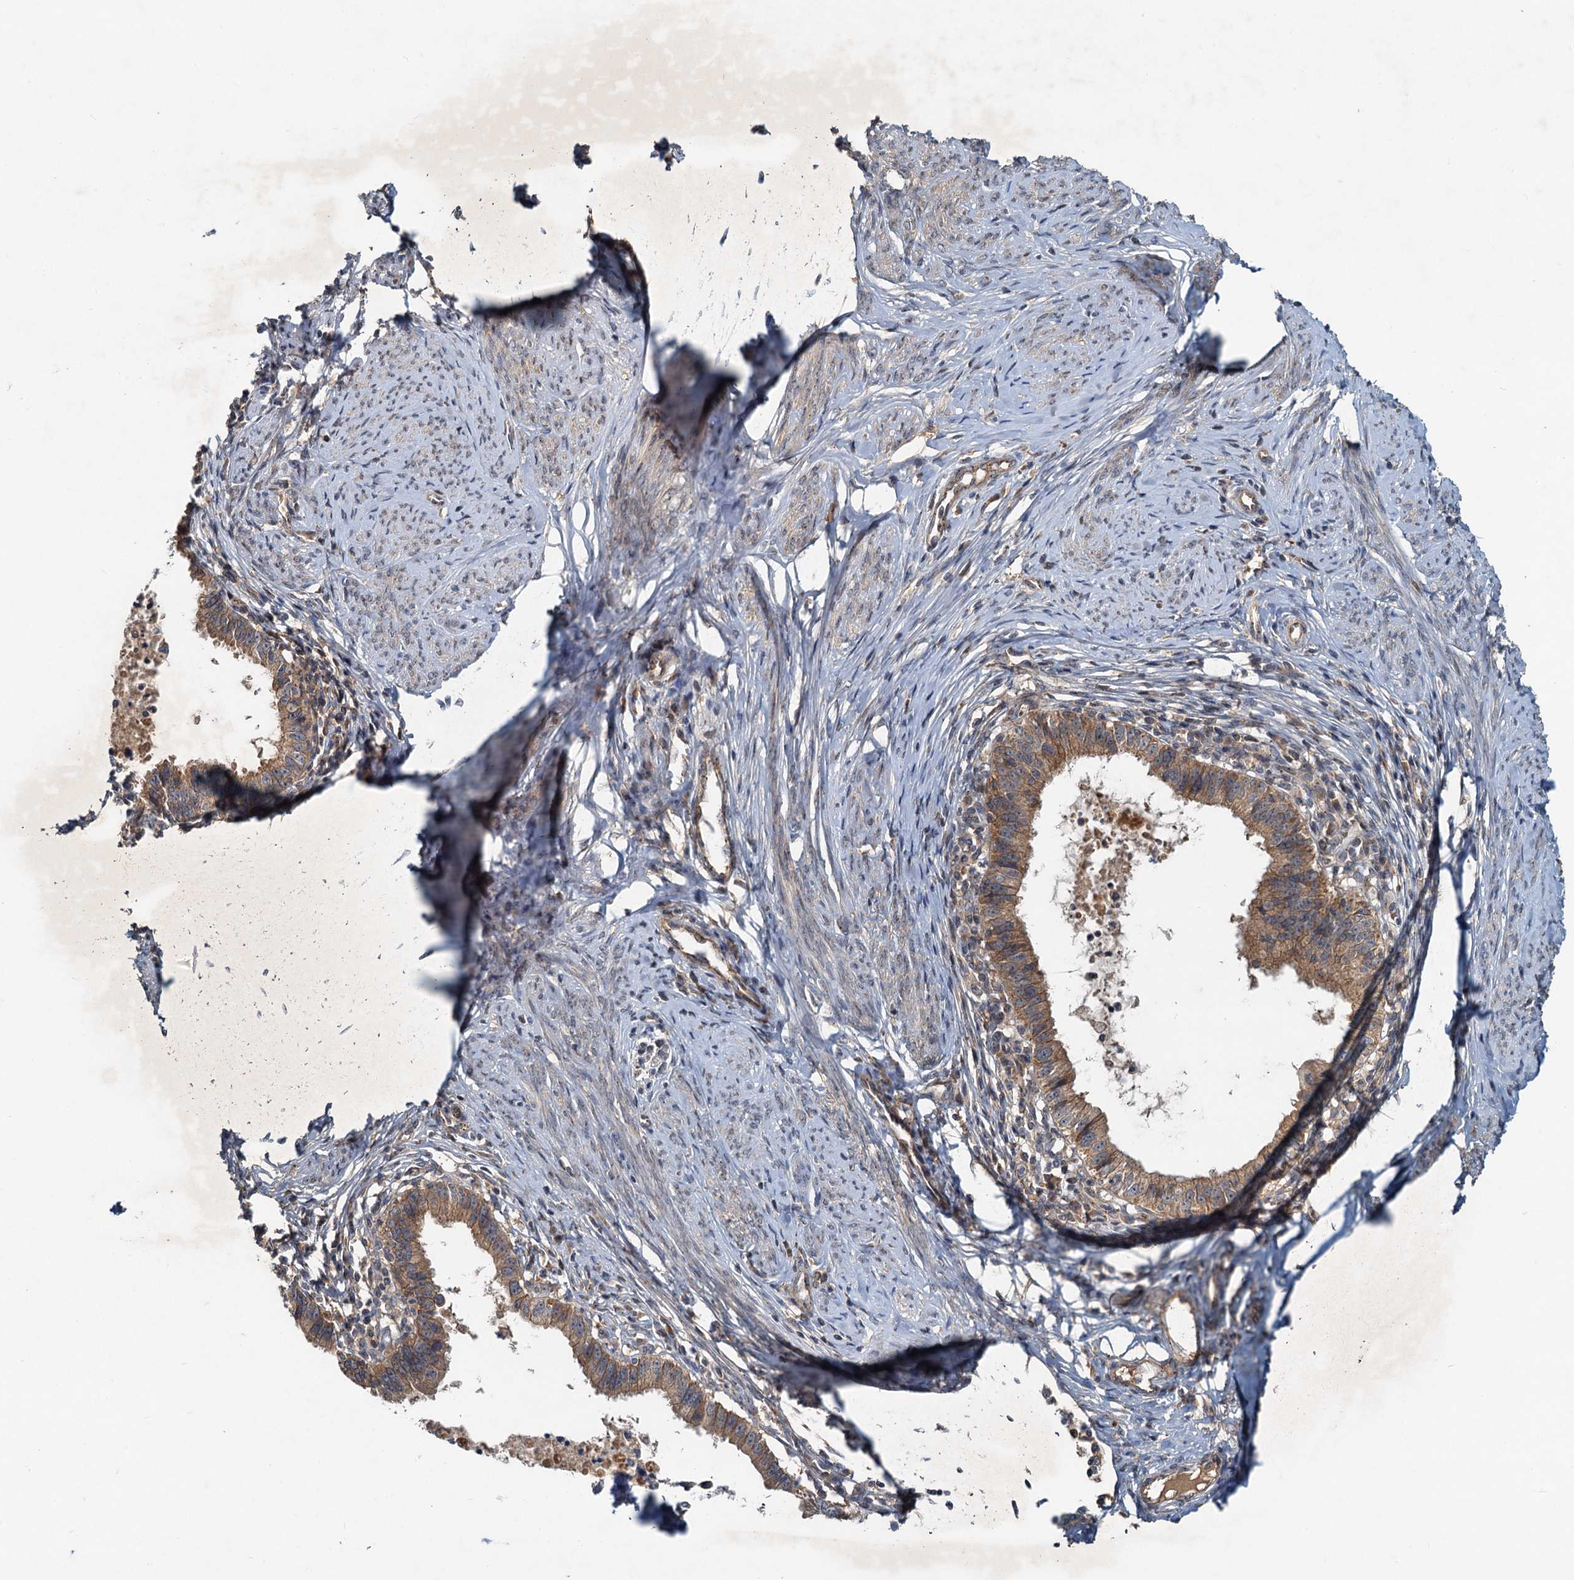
{"staining": {"intensity": "moderate", "quantity": ">75%", "location": "cytoplasmic/membranous"}, "tissue": "cervical cancer", "cell_type": "Tumor cells", "image_type": "cancer", "snomed": [{"axis": "morphology", "description": "Adenocarcinoma, NOS"}, {"axis": "topography", "description": "Cervix"}], "caption": "Immunohistochemical staining of human cervical cancer (adenocarcinoma) shows moderate cytoplasmic/membranous protein positivity in approximately >75% of tumor cells. The staining was performed using DAB to visualize the protein expression in brown, while the nuclei were stained in blue with hematoxylin (Magnification: 20x).", "gene": "CEP68", "patient": {"sex": "female", "age": 36}}